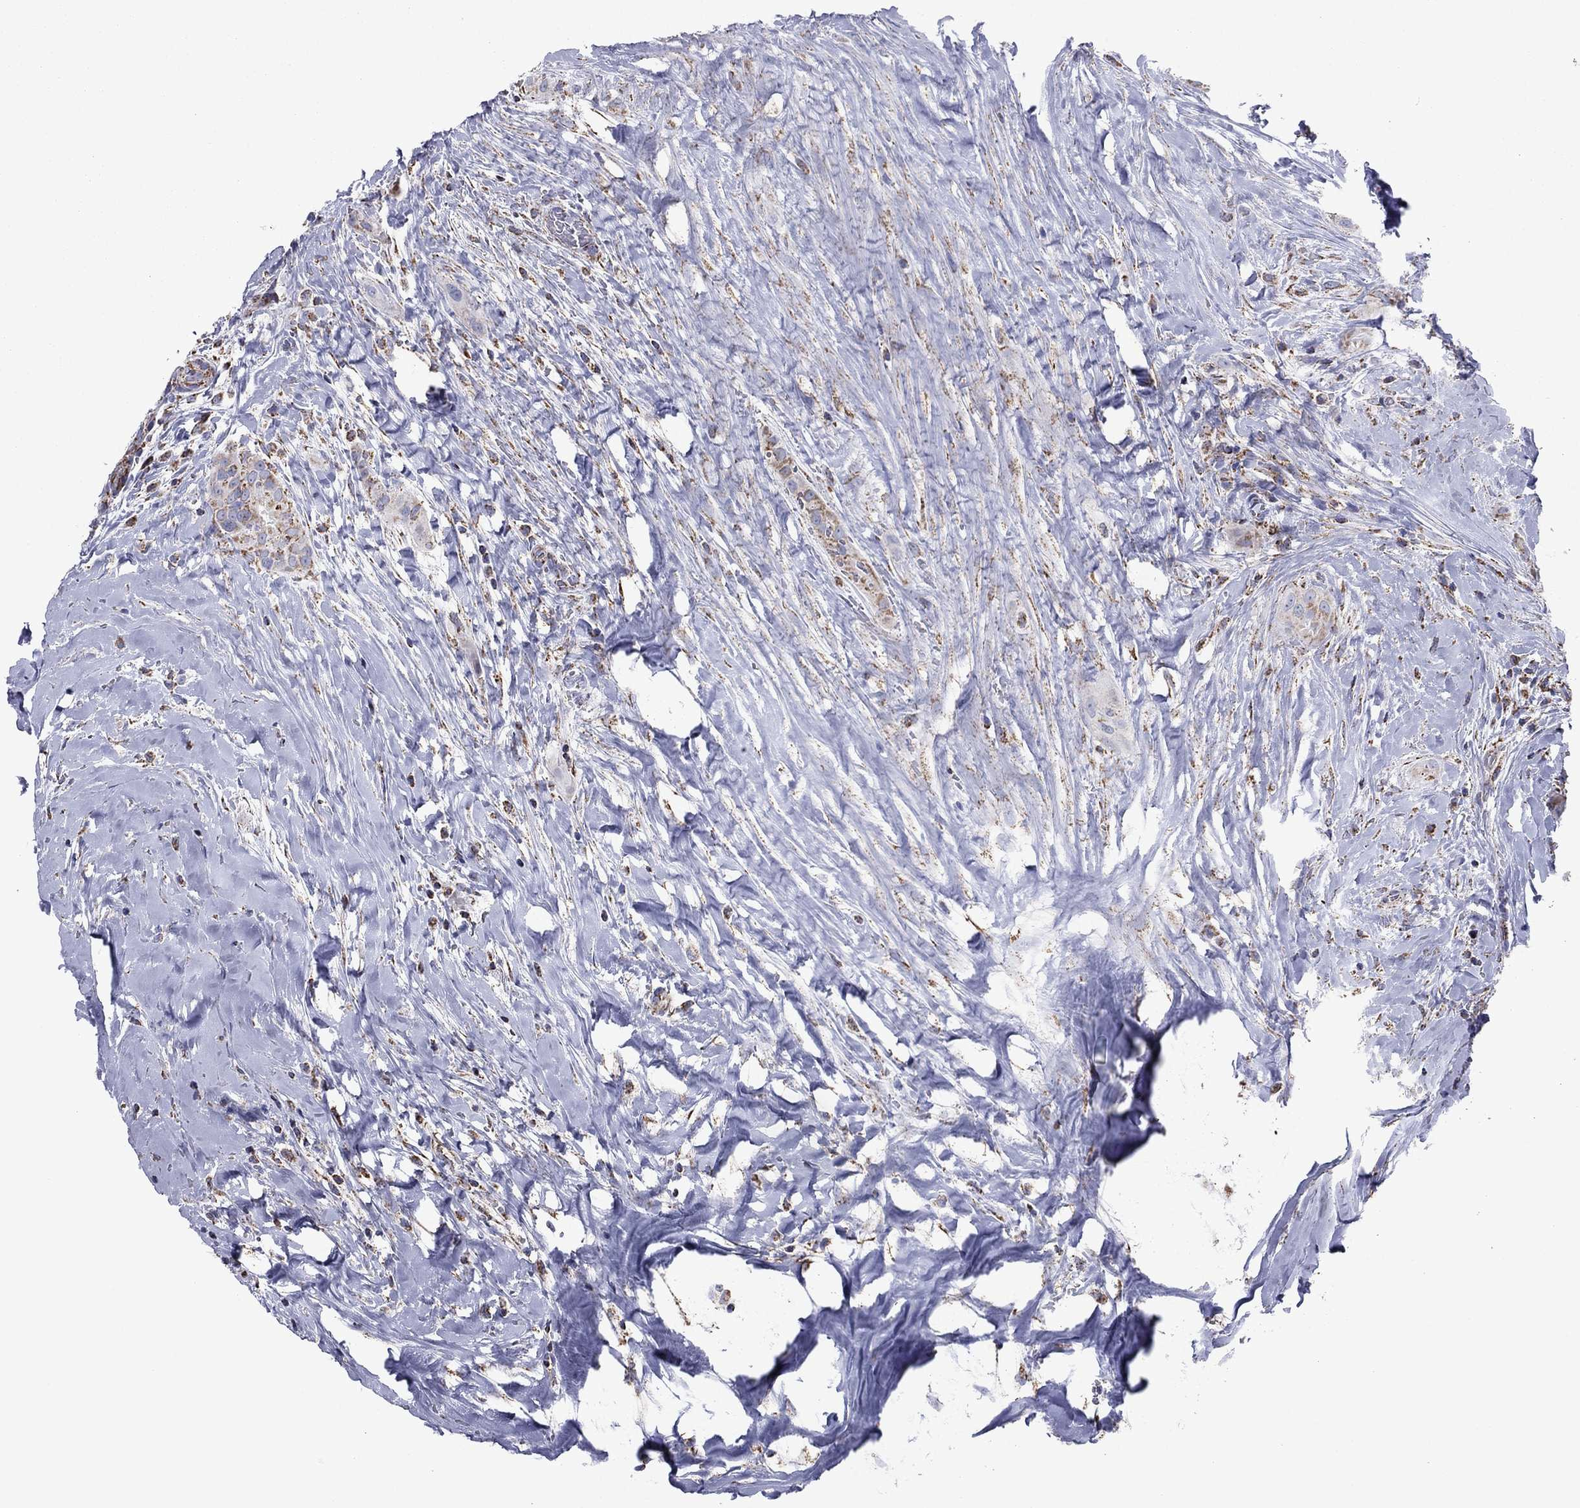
{"staining": {"intensity": "moderate", "quantity": "25%-75%", "location": "cytoplasmic/membranous"}, "tissue": "thyroid cancer", "cell_type": "Tumor cells", "image_type": "cancer", "snomed": [{"axis": "morphology", "description": "Papillary adenocarcinoma, NOS"}, {"axis": "topography", "description": "Thyroid gland"}], "caption": "Immunohistochemistry (IHC) of thyroid cancer (papillary adenocarcinoma) exhibits medium levels of moderate cytoplasmic/membranous expression in approximately 25%-75% of tumor cells.", "gene": "NDUFV1", "patient": {"sex": "male", "age": 61}}